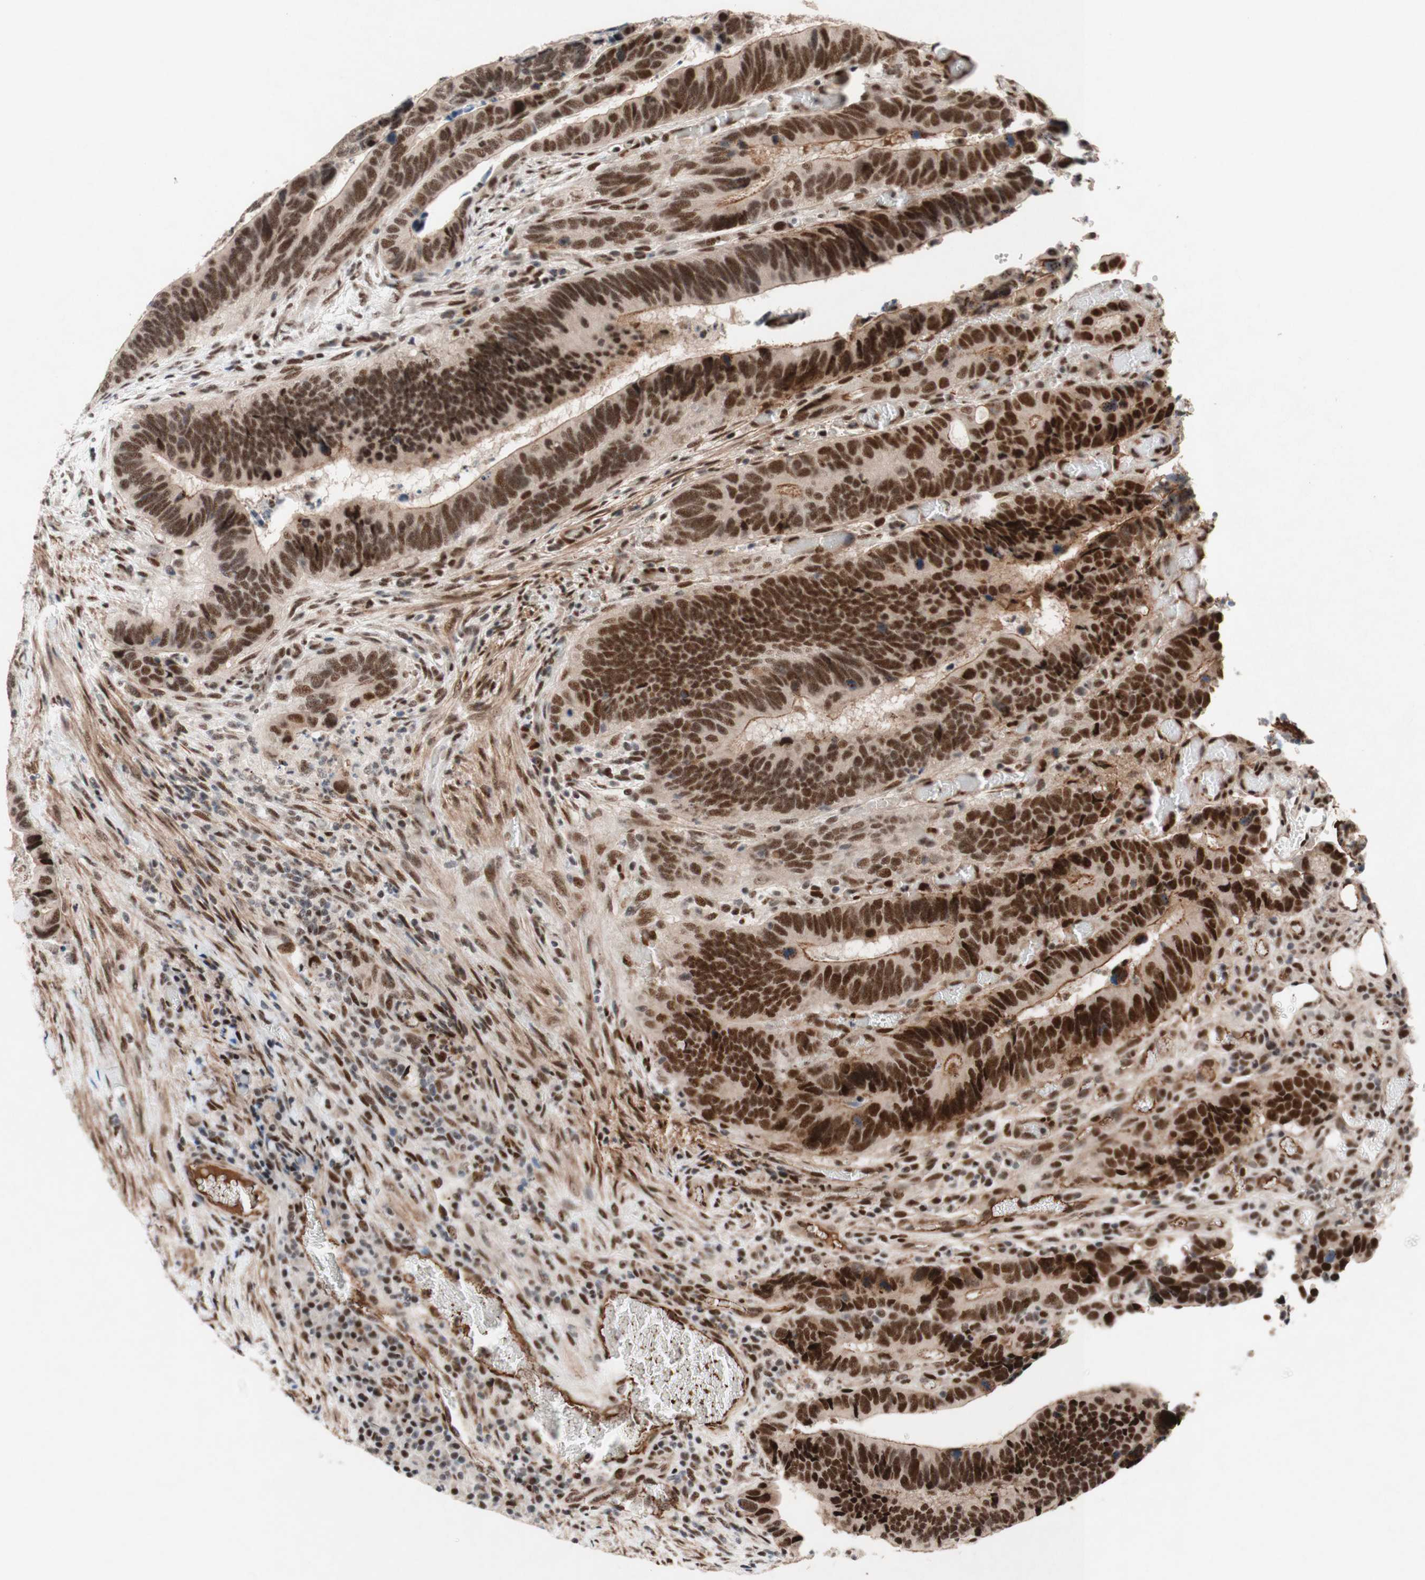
{"staining": {"intensity": "strong", "quantity": ">75%", "location": "nuclear"}, "tissue": "colorectal cancer", "cell_type": "Tumor cells", "image_type": "cancer", "snomed": [{"axis": "morphology", "description": "Adenocarcinoma, NOS"}, {"axis": "topography", "description": "Colon"}], "caption": "Protein staining of colorectal adenocarcinoma tissue reveals strong nuclear expression in approximately >75% of tumor cells. The staining was performed using DAB (3,3'-diaminobenzidine), with brown indicating positive protein expression. Nuclei are stained blue with hematoxylin.", "gene": "TLE1", "patient": {"sex": "male", "age": 72}}